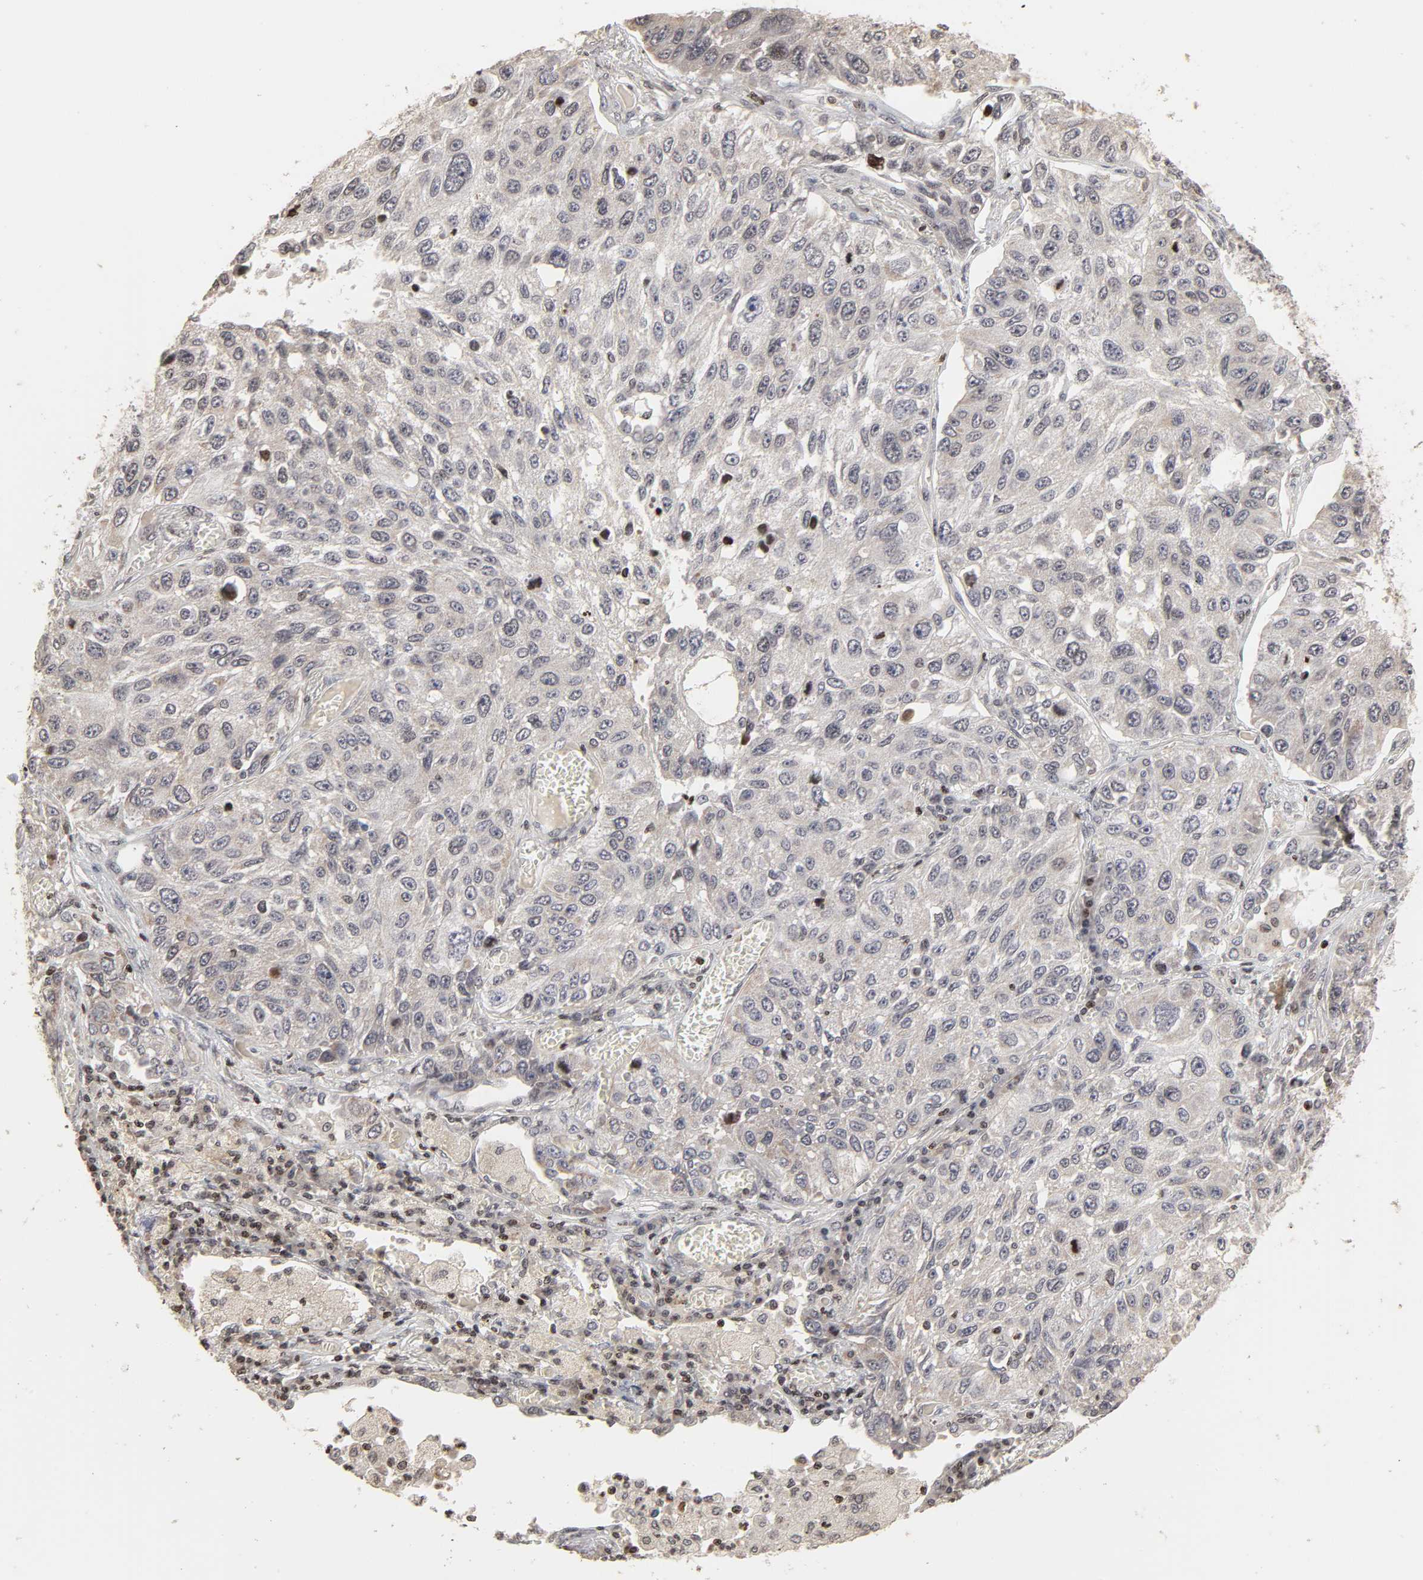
{"staining": {"intensity": "negative", "quantity": "none", "location": "none"}, "tissue": "lung cancer", "cell_type": "Tumor cells", "image_type": "cancer", "snomed": [{"axis": "morphology", "description": "Squamous cell carcinoma, NOS"}, {"axis": "topography", "description": "Lung"}], "caption": "High power microscopy histopathology image of an immunohistochemistry (IHC) image of squamous cell carcinoma (lung), revealing no significant expression in tumor cells.", "gene": "ZNF473", "patient": {"sex": "male", "age": 71}}